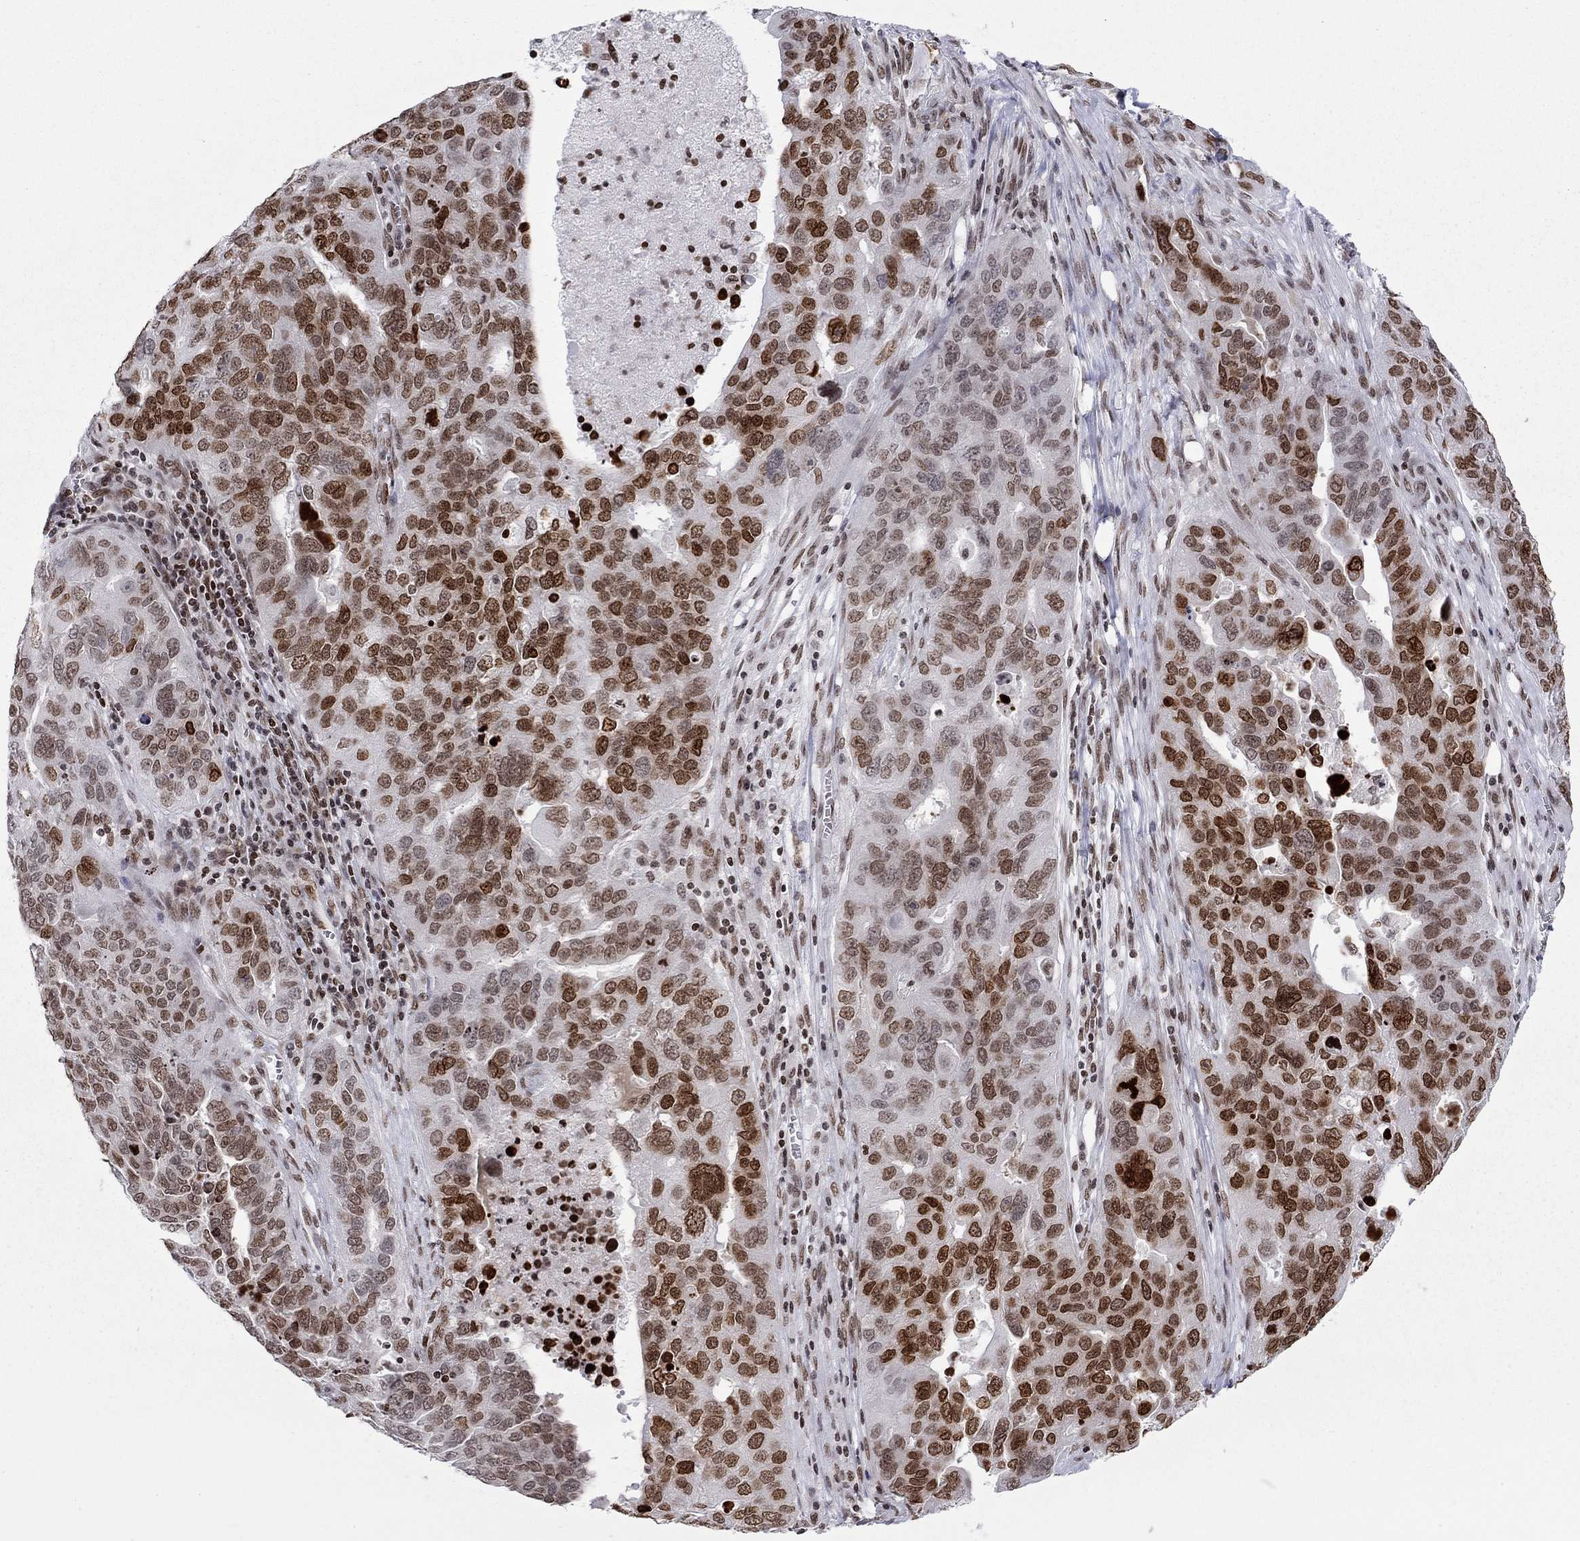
{"staining": {"intensity": "strong", "quantity": "25%-75%", "location": "nuclear"}, "tissue": "ovarian cancer", "cell_type": "Tumor cells", "image_type": "cancer", "snomed": [{"axis": "morphology", "description": "Carcinoma, endometroid"}, {"axis": "topography", "description": "Soft tissue"}, {"axis": "topography", "description": "Ovary"}], "caption": "Brown immunohistochemical staining in ovarian cancer exhibits strong nuclear staining in approximately 25%-75% of tumor cells.", "gene": "H2AX", "patient": {"sex": "female", "age": 52}}